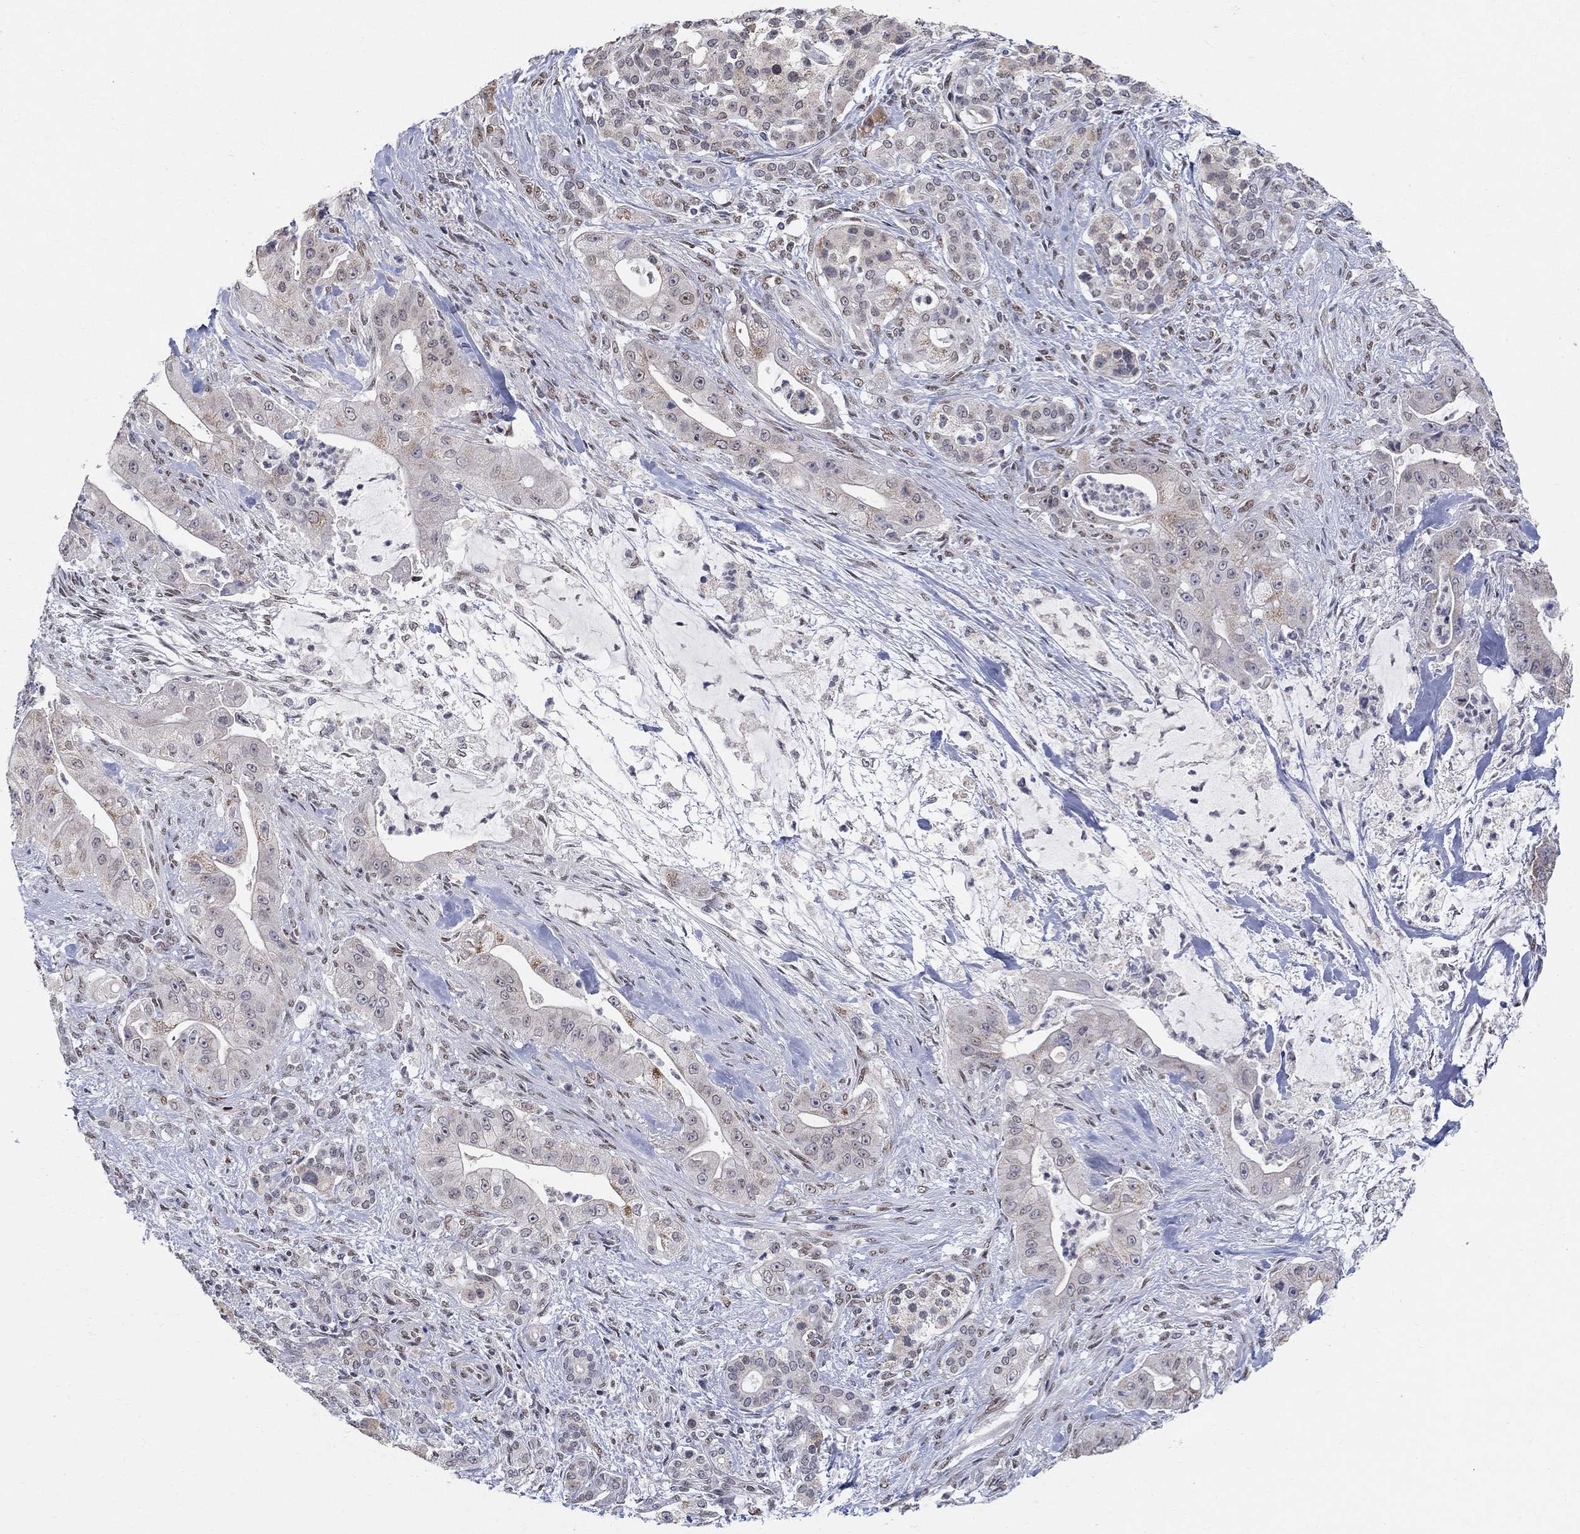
{"staining": {"intensity": "negative", "quantity": "none", "location": "none"}, "tissue": "pancreatic cancer", "cell_type": "Tumor cells", "image_type": "cancer", "snomed": [{"axis": "morphology", "description": "Normal tissue, NOS"}, {"axis": "morphology", "description": "Inflammation, NOS"}, {"axis": "morphology", "description": "Adenocarcinoma, NOS"}, {"axis": "topography", "description": "Pancreas"}], "caption": "Tumor cells are negative for protein expression in human pancreatic cancer (adenocarcinoma).", "gene": "KLF12", "patient": {"sex": "male", "age": 57}}